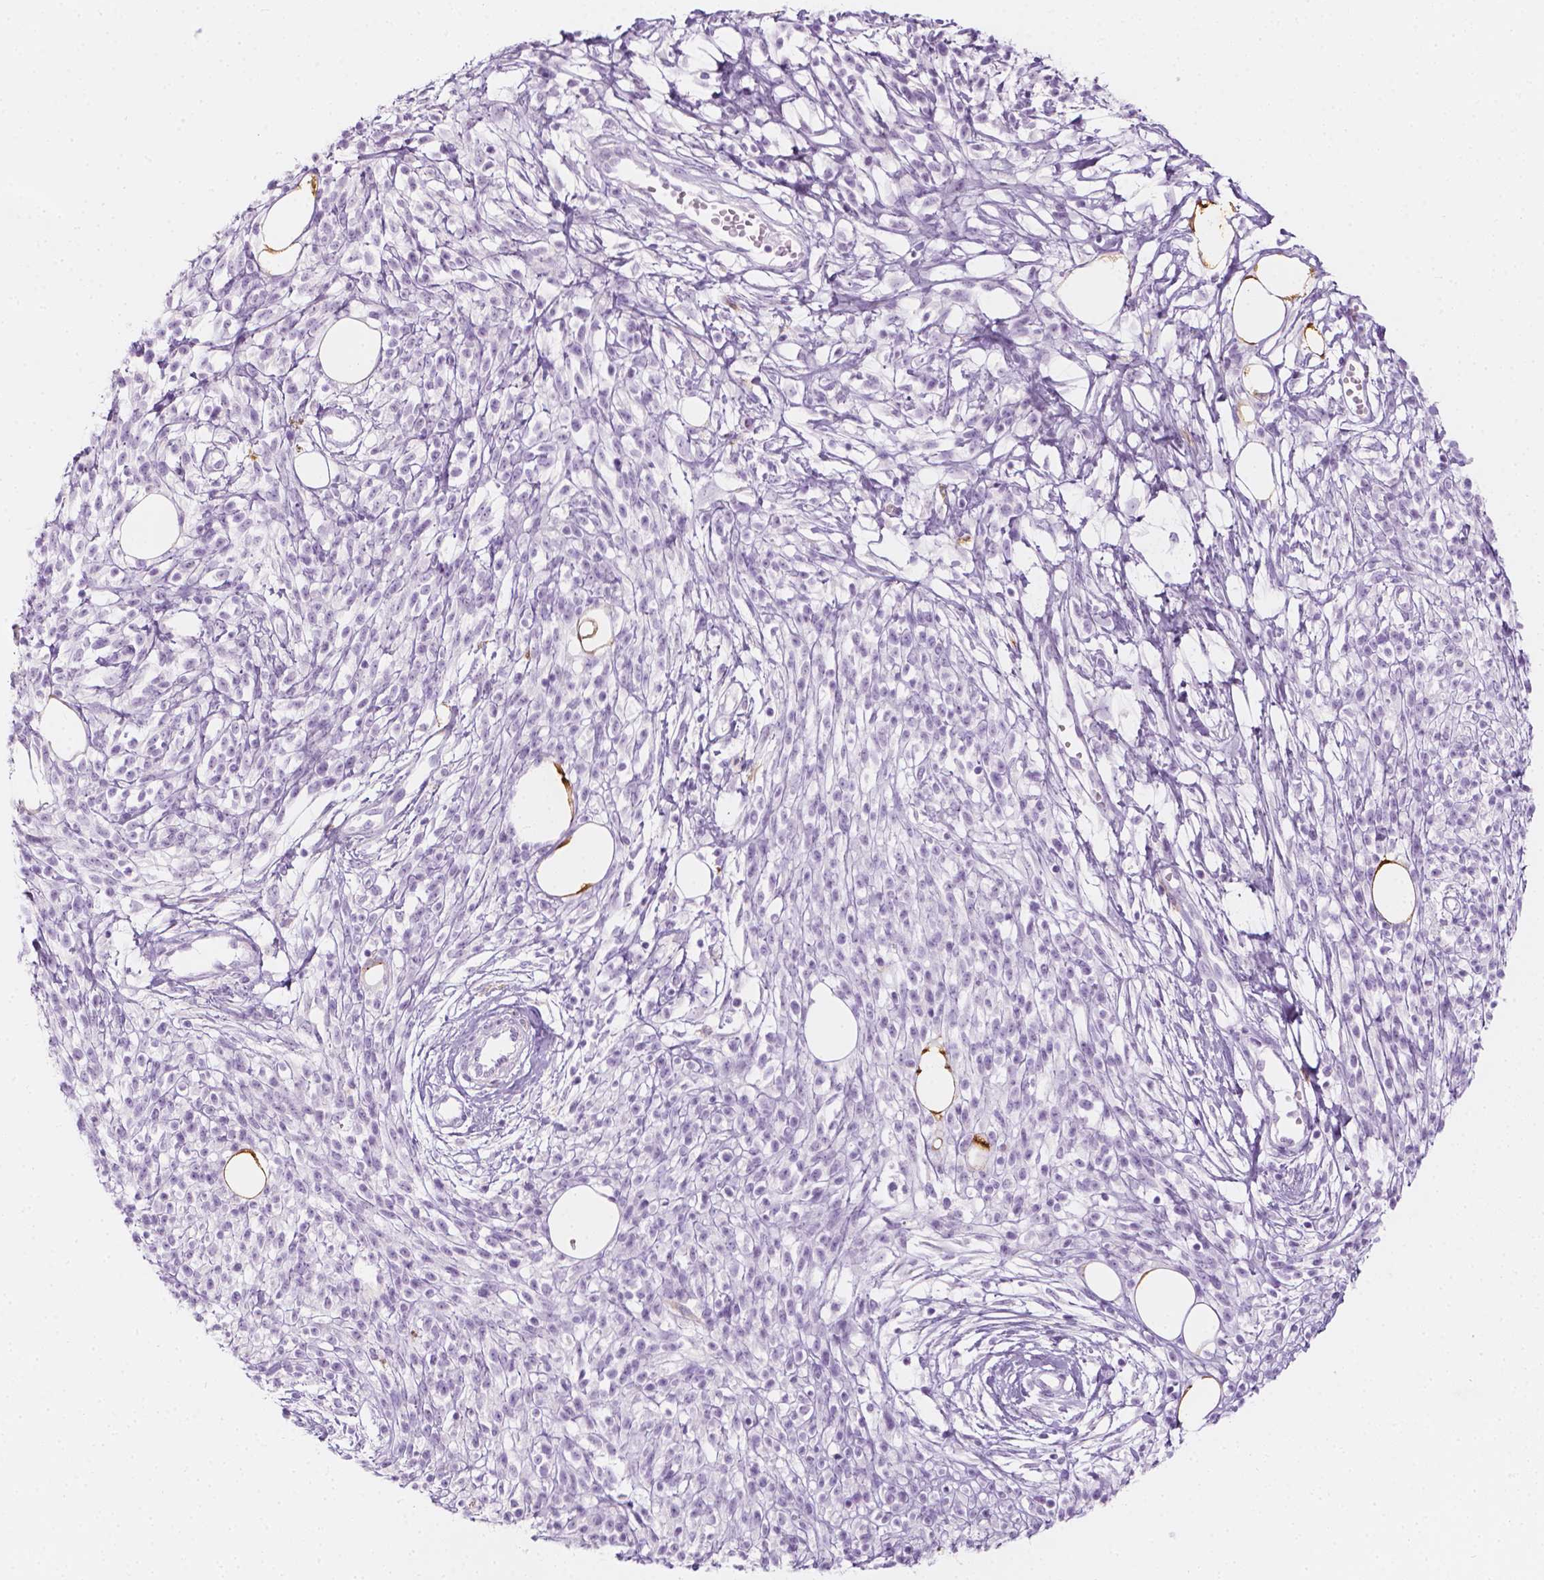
{"staining": {"intensity": "negative", "quantity": "none", "location": "none"}, "tissue": "melanoma", "cell_type": "Tumor cells", "image_type": "cancer", "snomed": [{"axis": "morphology", "description": "Malignant melanoma, NOS"}, {"axis": "topography", "description": "Skin"}, {"axis": "topography", "description": "Skin of trunk"}], "caption": "High power microscopy photomicrograph of an IHC photomicrograph of melanoma, revealing no significant positivity in tumor cells.", "gene": "CES1", "patient": {"sex": "male", "age": 74}}